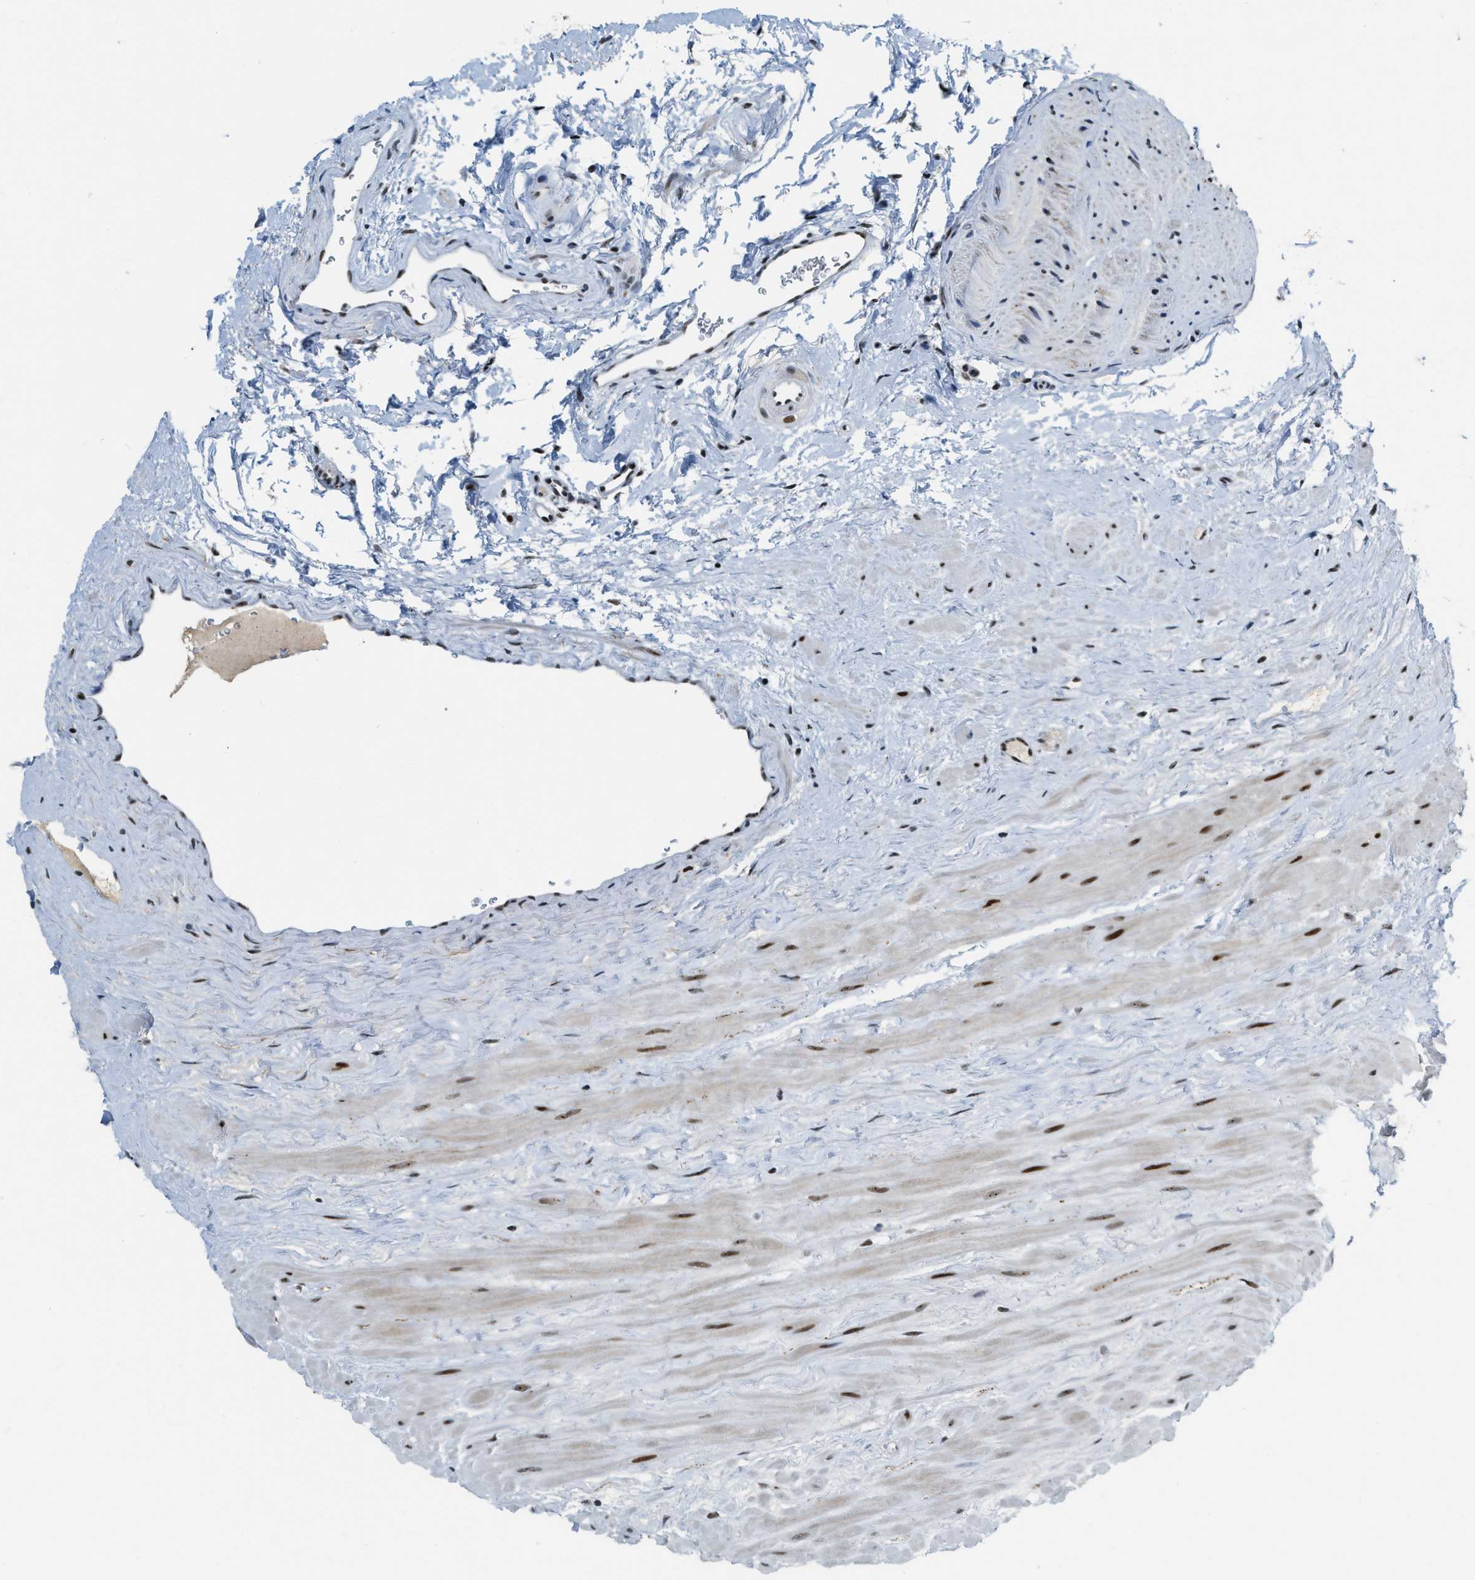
{"staining": {"intensity": "strong", "quantity": ">75%", "location": "nuclear"}, "tissue": "prostate", "cell_type": "Glandular cells", "image_type": "normal", "snomed": [{"axis": "morphology", "description": "Normal tissue, NOS"}, {"axis": "morphology", "description": "Urothelial carcinoma, Low grade"}, {"axis": "topography", "description": "Urinary bladder"}, {"axis": "topography", "description": "Prostate"}], "caption": "This image exhibits IHC staining of benign human prostate, with high strong nuclear positivity in approximately >75% of glandular cells.", "gene": "URB1", "patient": {"sex": "male", "age": 60}}